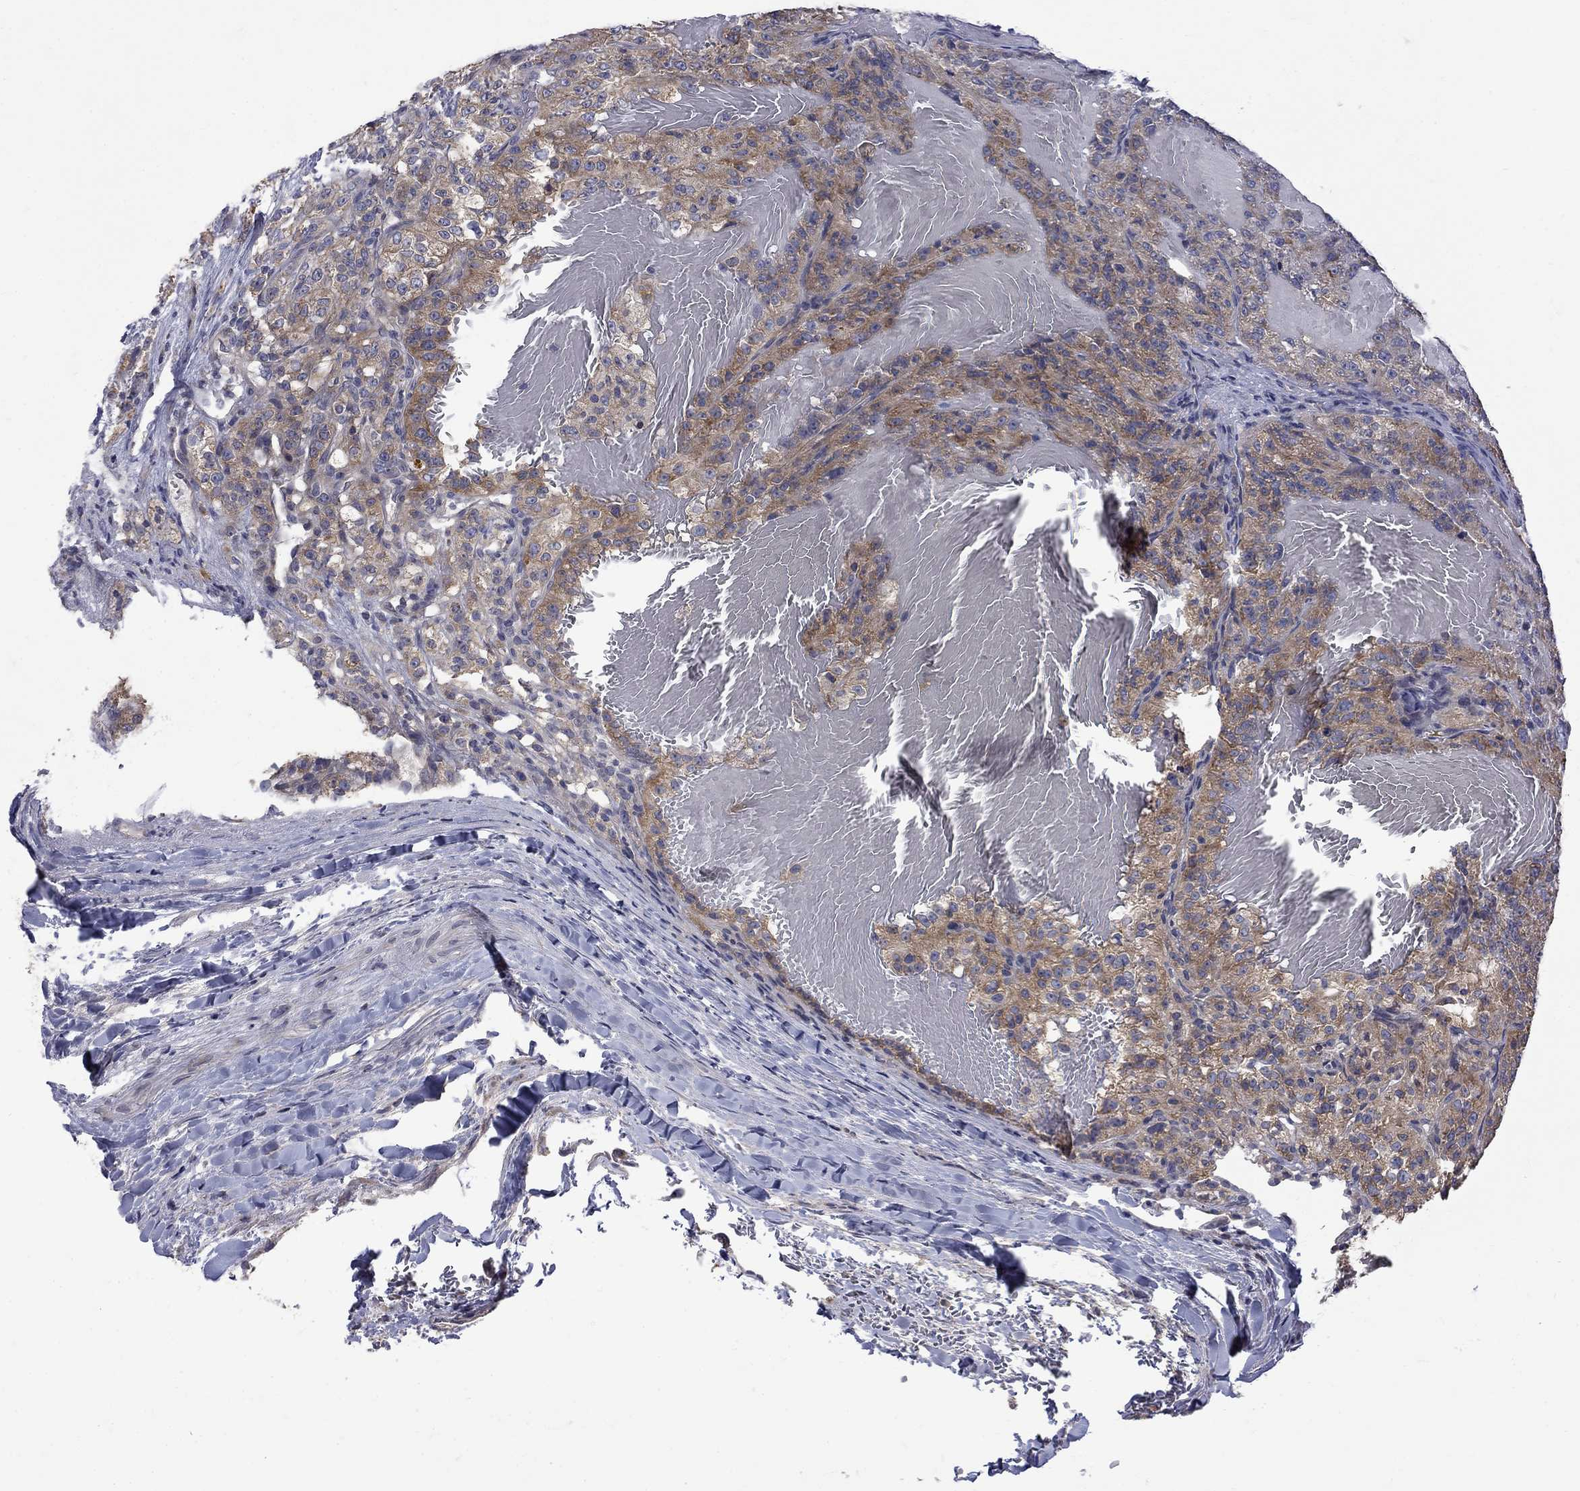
{"staining": {"intensity": "moderate", "quantity": "25%-75%", "location": "cytoplasmic/membranous"}, "tissue": "renal cancer", "cell_type": "Tumor cells", "image_type": "cancer", "snomed": [{"axis": "morphology", "description": "Adenocarcinoma, NOS"}, {"axis": "topography", "description": "Kidney"}], "caption": "This micrograph exhibits renal cancer (adenocarcinoma) stained with immunohistochemistry to label a protein in brown. The cytoplasmic/membranous of tumor cells show moderate positivity for the protein. Nuclei are counter-stained blue.", "gene": "SH2B1", "patient": {"sex": "female", "age": 63}}